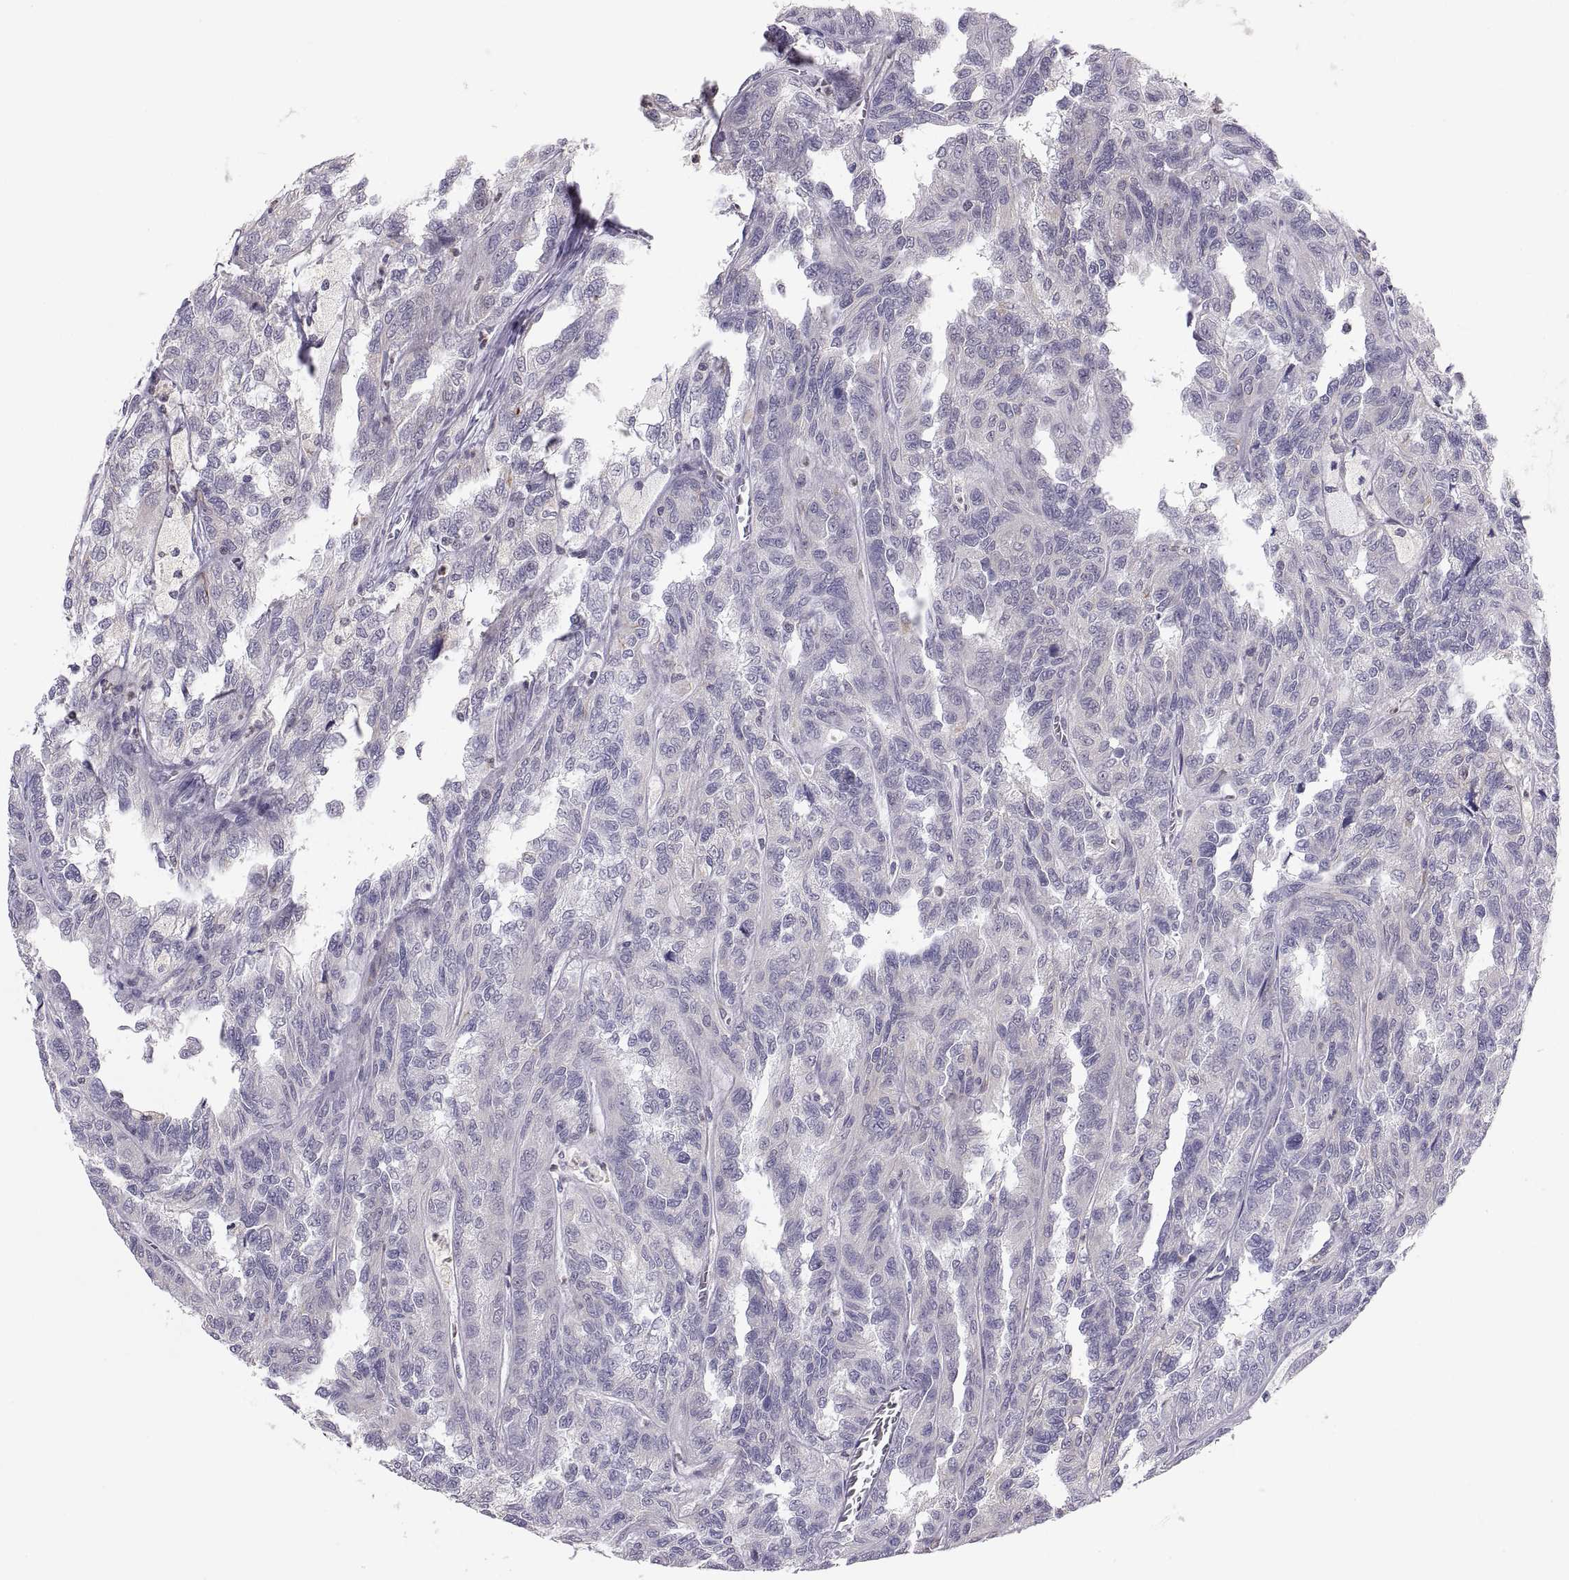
{"staining": {"intensity": "negative", "quantity": "none", "location": "none"}, "tissue": "renal cancer", "cell_type": "Tumor cells", "image_type": "cancer", "snomed": [{"axis": "morphology", "description": "Adenocarcinoma, NOS"}, {"axis": "topography", "description": "Kidney"}], "caption": "Human renal cancer stained for a protein using IHC displays no positivity in tumor cells.", "gene": "ERO1A", "patient": {"sex": "male", "age": 79}}